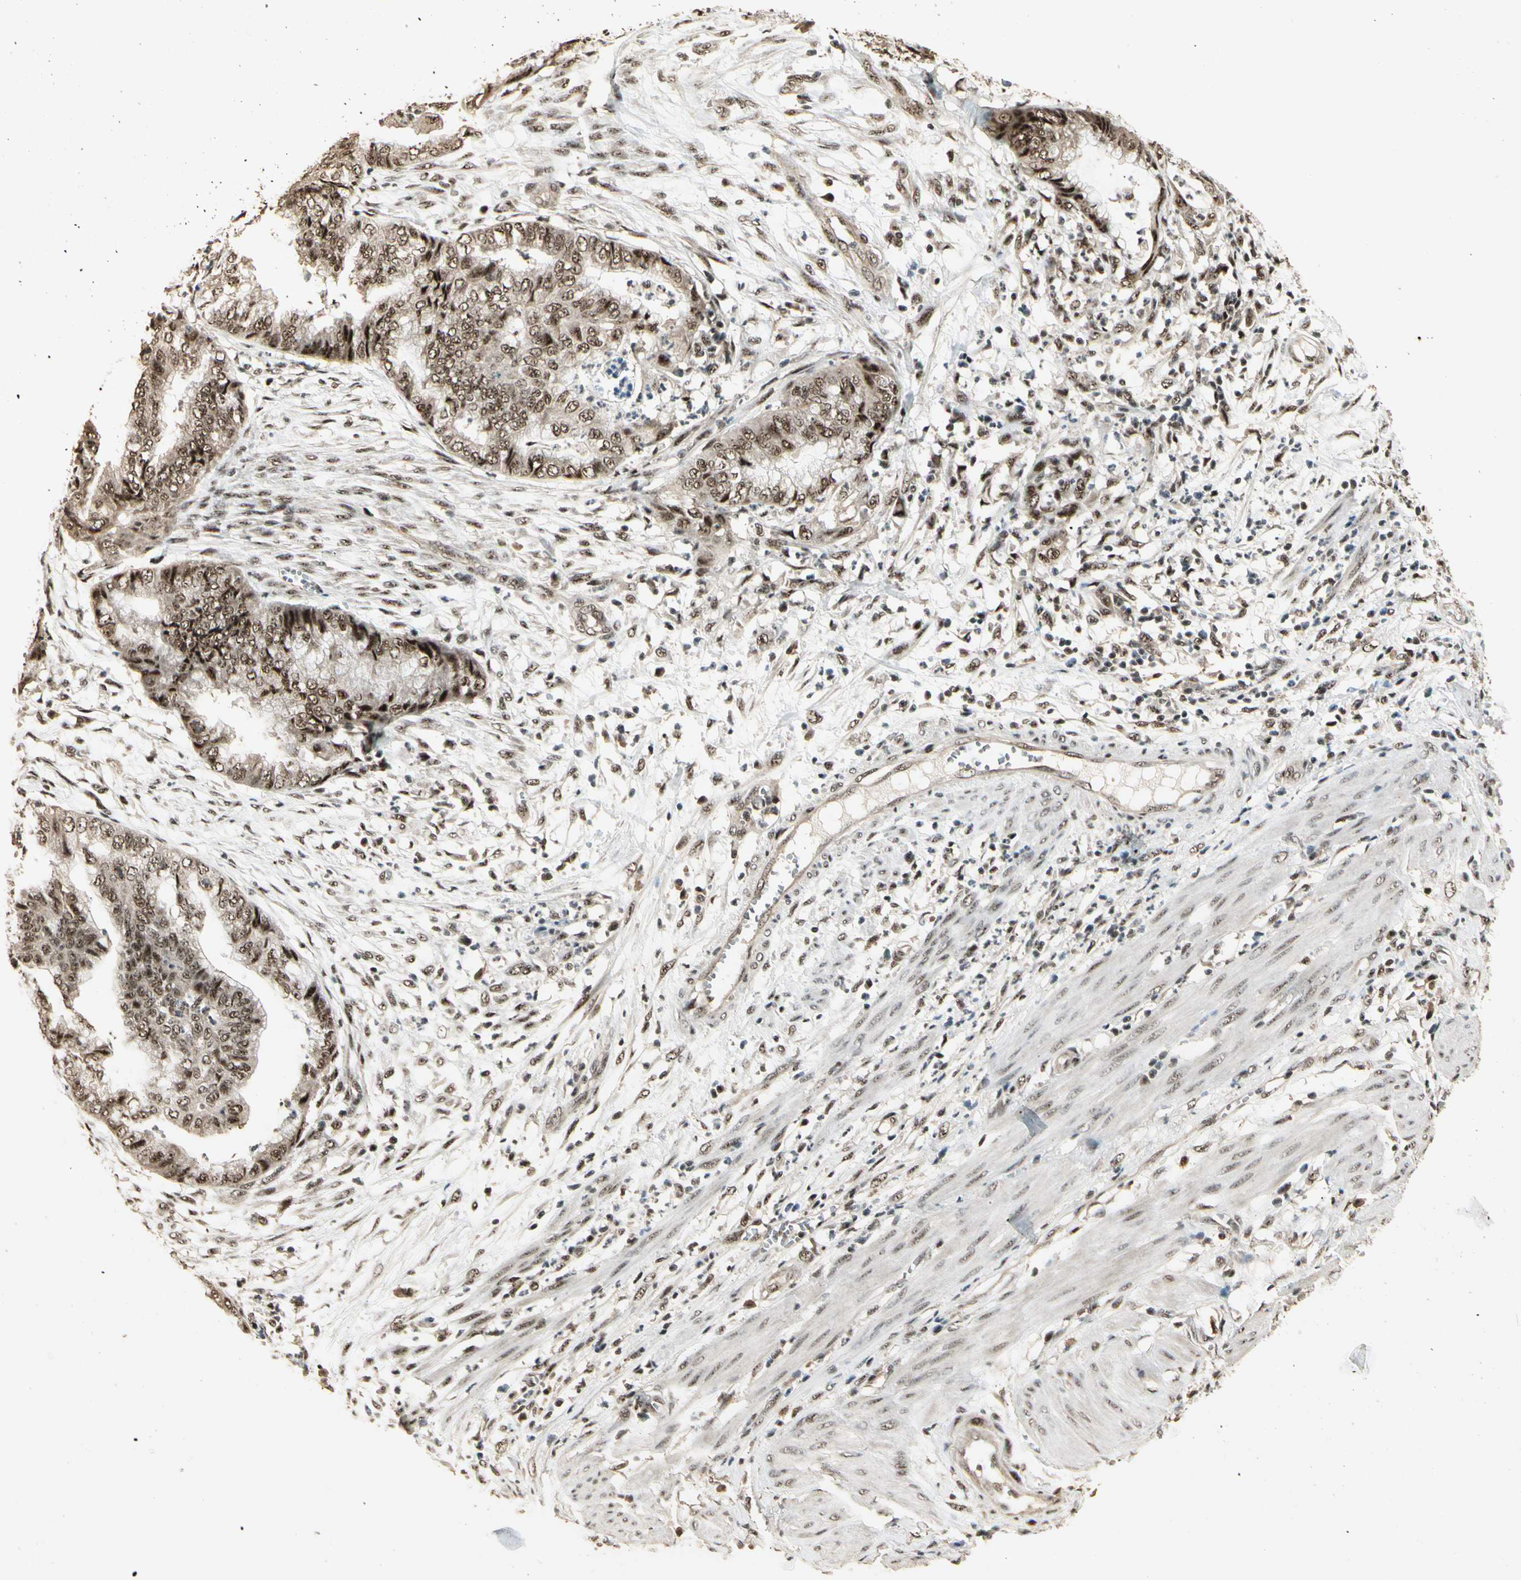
{"staining": {"intensity": "moderate", "quantity": ">75%", "location": "nuclear"}, "tissue": "endometrial cancer", "cell_type": "Tumor cells", "image_type": "cancer", "snomed": [{"axis": "morphology", "description": "Necrosis, NOS"}, {"axis": "morphology", "description": "Adenocarcinoma, NOS"}, {"axis": "topography", "description": "Endometrium"}], "caption": "Moderate nuclear positivity for a protein is appreciated in about >75% of tumor cells of endometrial adenocarcinoma using IHC.", "gene": "RBM25", "patient": {"sex": "female", "age": 79}}